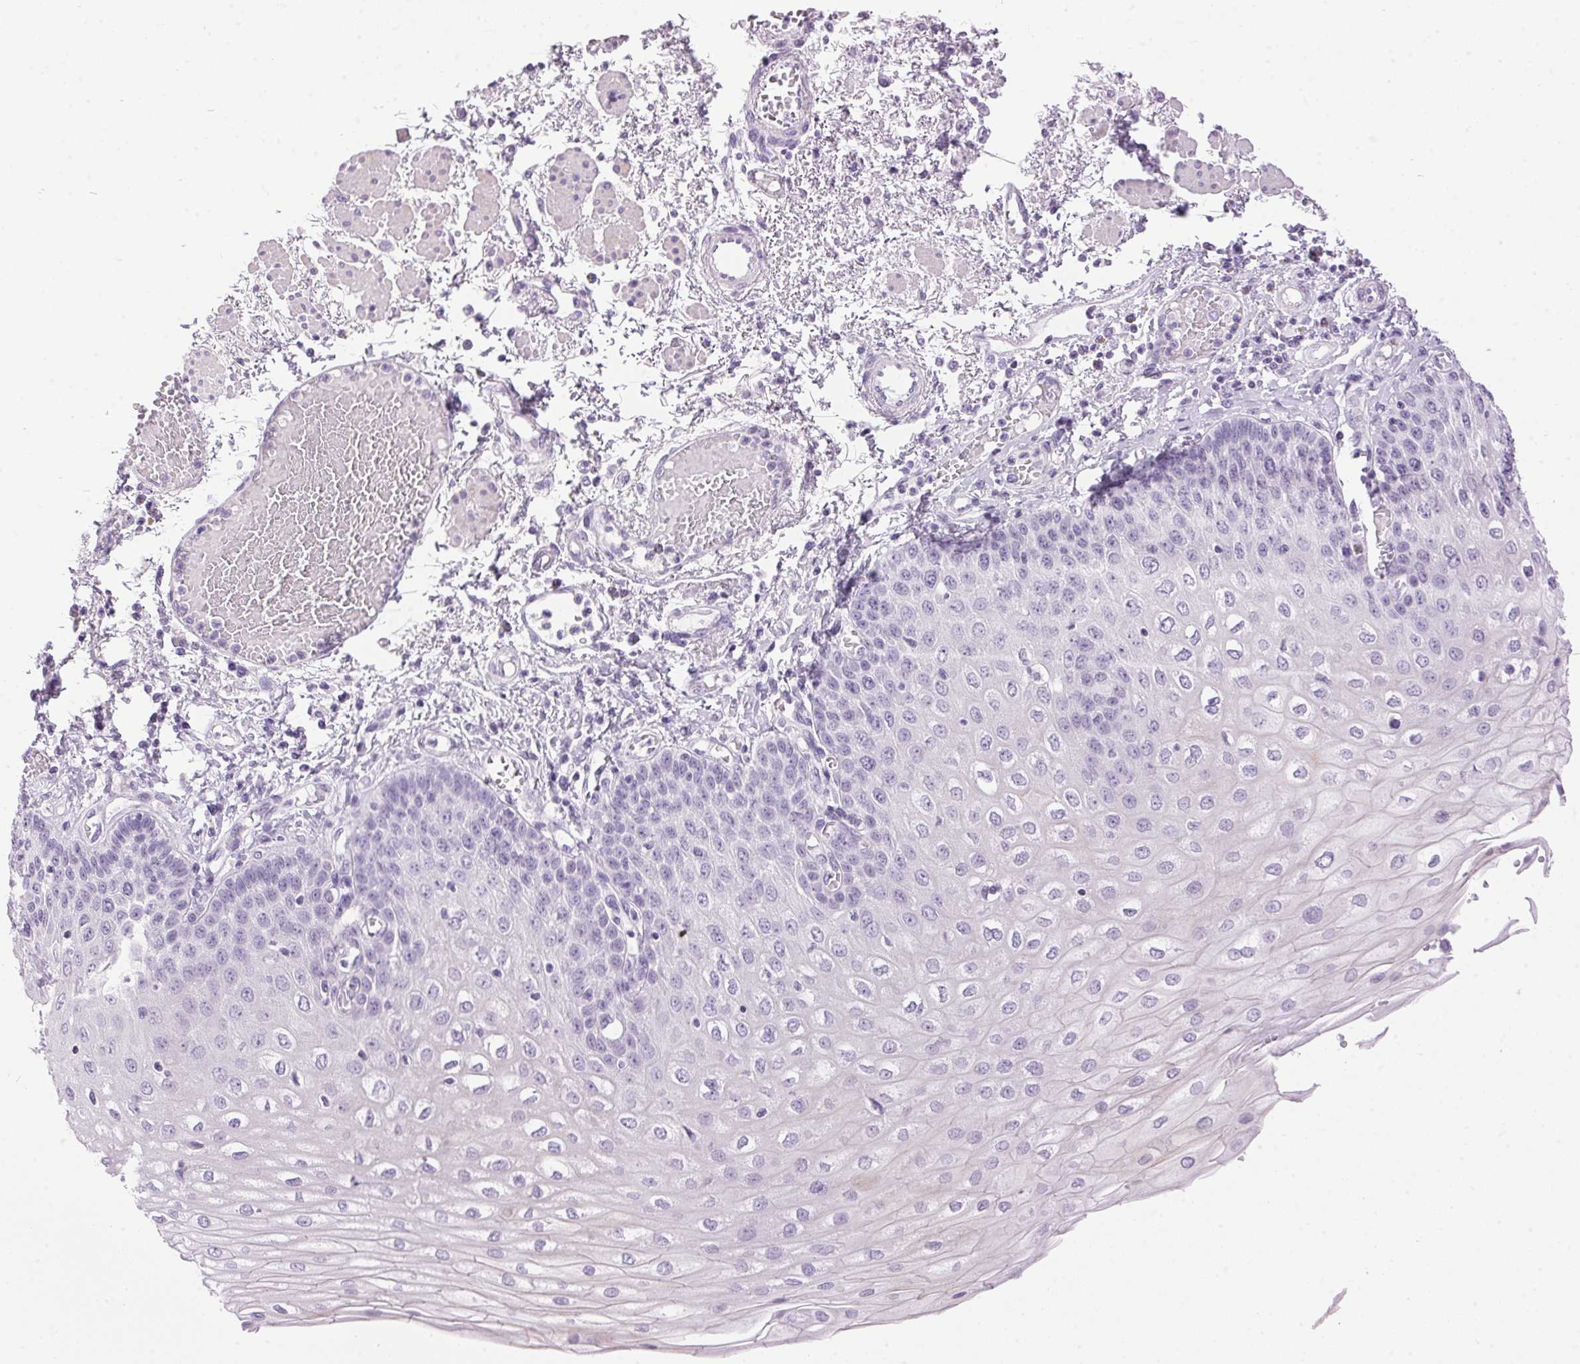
{"staining": {"intensity": "negative", "quantity": "none", "location": "none"}, "tissue": "esophagus", "cell_type": "Squamous epithelial cells", "image_type": "normal", "snomed": [{"axis": "morphology", "description": "Normal tissue, NOS"}, {"axis": "morphology", "description": "Adenocarcinoma, NOS"}, {"axis": "topography", "description": "Esophagus"}], "caption": "This image is of benign esophagus stained with IHC to label a protein in brown with the nuclei are counter-stained blue. There is no expression in squamous epithelial cells. (Stains: DAB (3,3'-diaminobenzidine) immunohistochemistry (IHC) with hematoxylin counter stain, Microscopy: brightfield microscopy at high magnification).", "gene": "SP7", "patient": {"sex": "male", "age": 81}}